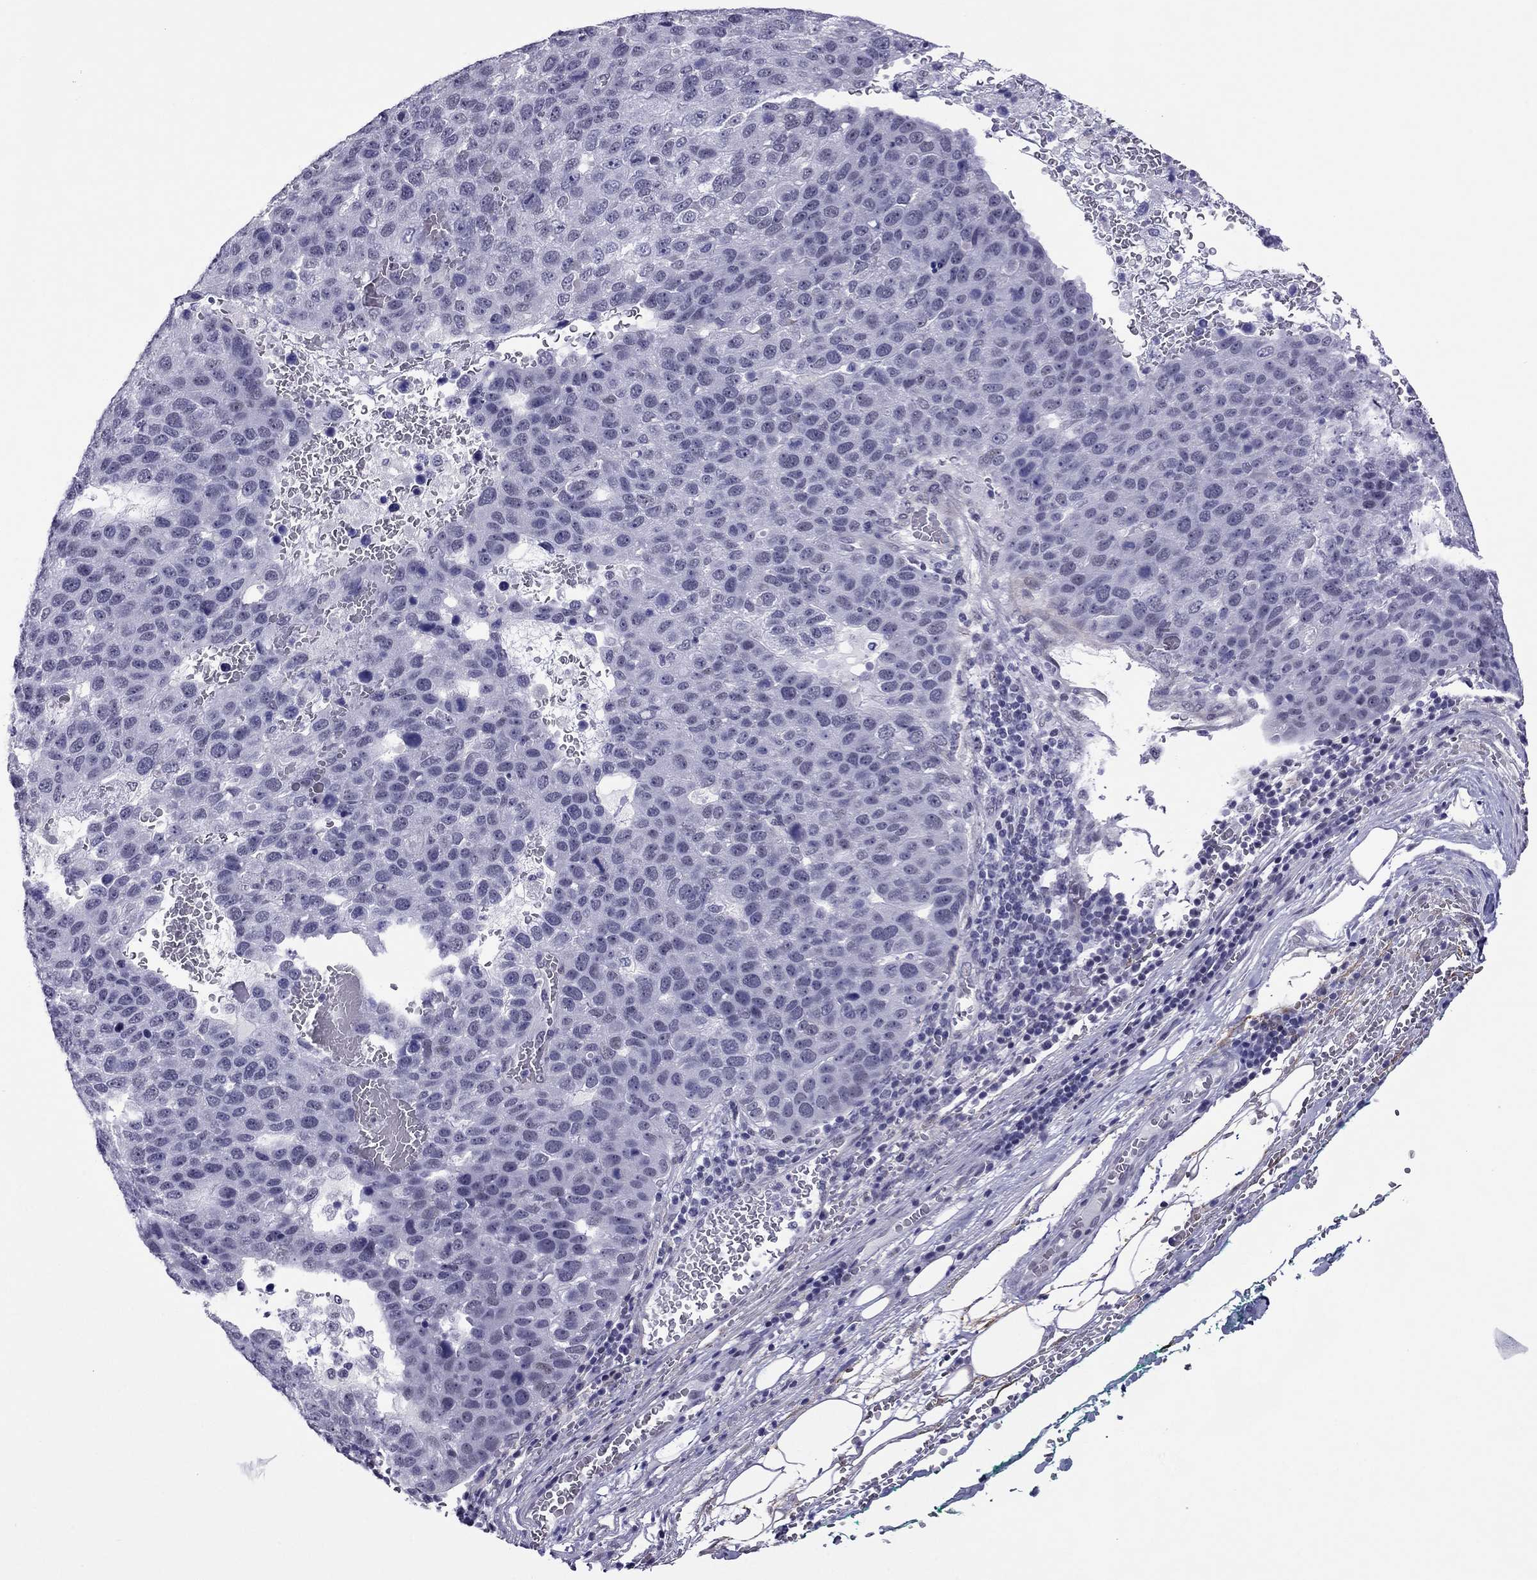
{"staining": {"intensity": "negative", "quantity": "none", "location": "none"}, "tissue": "pancreatic cancer", "cell_type": "Tumor cells", "image_type": "cancer", "snomed": [{"axis": "morphology", "description": "Adenocarcinoma, NOS"}, {"axis": "topography", "description": "Pancreas"}], "caption": "Pancreatic cancer (adenocarcinoma) stained for a protein using immunohistochemistry shows no expression tumor cells.", "gene": "ZNF646", "patient": {"sex": "female", "age": 61}}